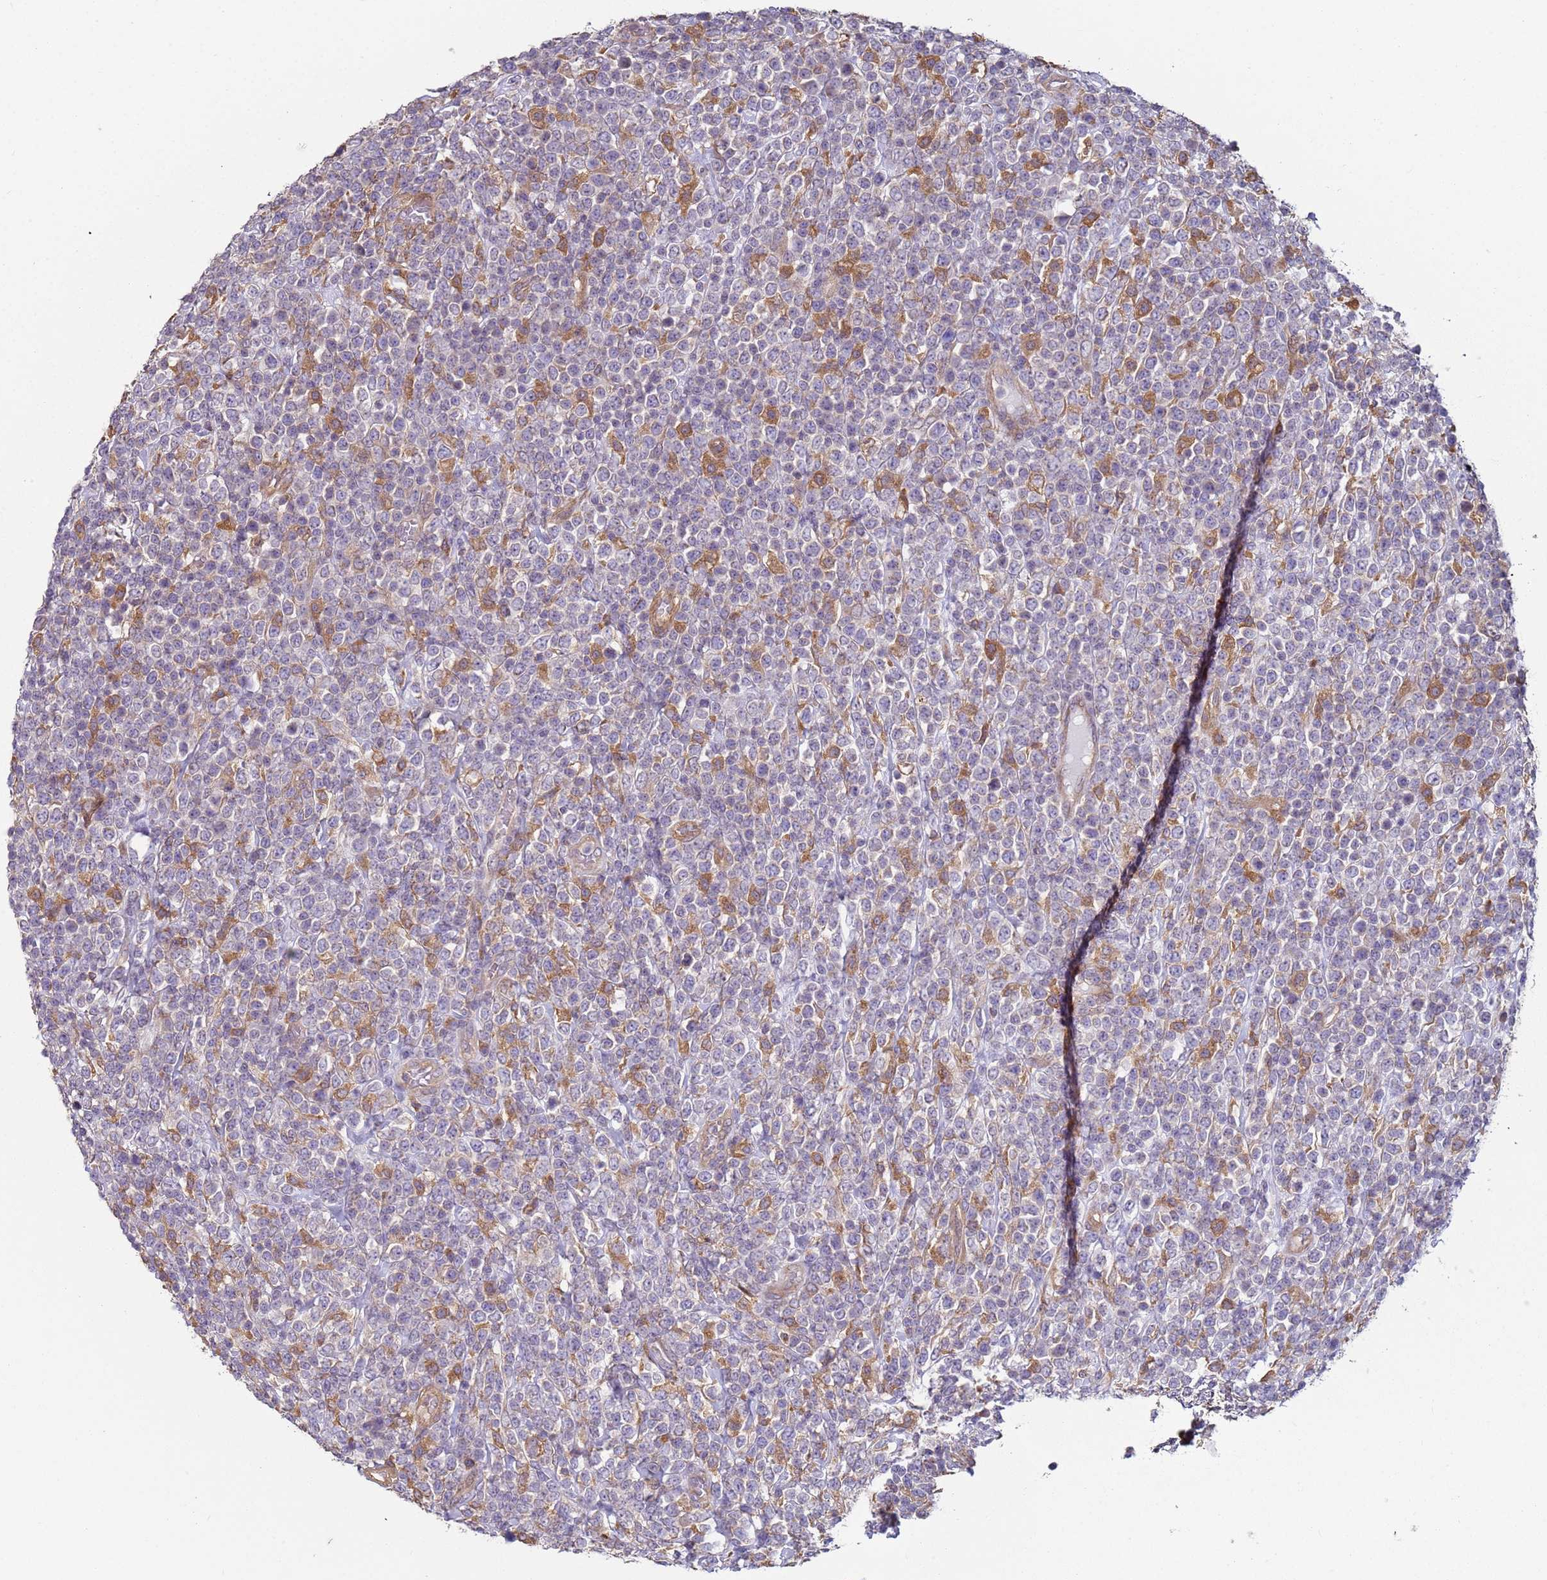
{"staining": {"intensity": "negative", "quantity": "none", "location": "none"}, "tissue": "lymphoma", "cell_type": "Tumor cells", "image_type": "cancer", "snomed": [{"axis": "morphology", "description": "Malignant lymphoma, non-Hodgkin's type, High grade"}, {"axis": "topography", "description": "Colon"}], "caption": "Tumor cells show no significant protein staining in high-grade malignant lymphoma, non-Hodgkin's type. The staining is performed using DAB brown chromogen with nuclei counter-stained in using hematoxylin.", "gene": "DIP2B", "patient": {"sex": "female", "age": 53}}